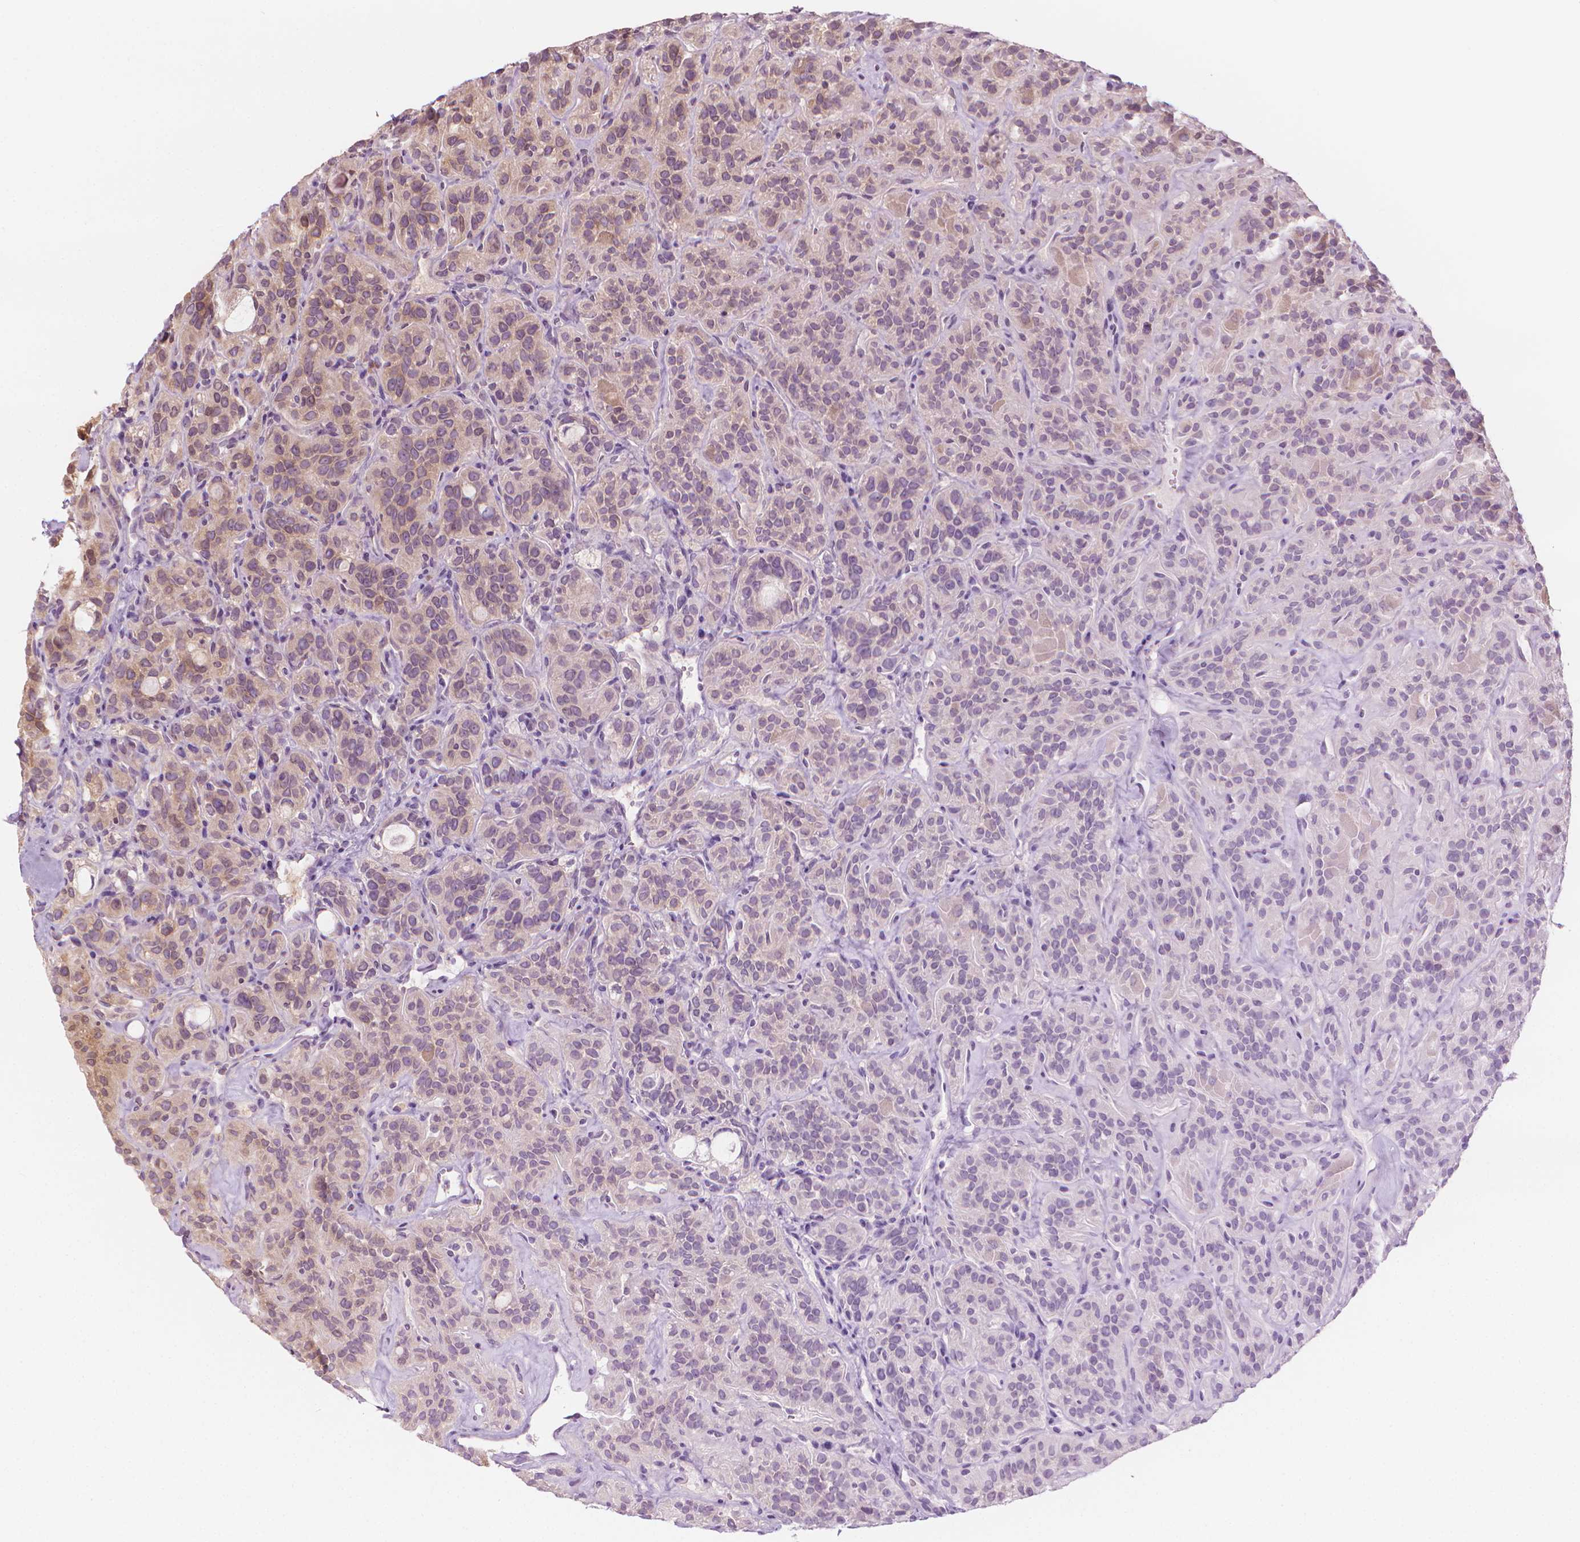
{"staining": {"intensity": "moderate", "quantity": "25%-75%", "location": "cytoplasmic/membranous"}, "tissue": "thyroid cancer", "cell_type": "Tumor cells", "image_type": "cancer", "snomed": [{"axis": "morphology", "description": "Papillary adenocarcinoma, NOS"}, {"axis": "topography", "description": "Thyroid gland"}], "caption": "Thyroid cancer (papillary adenocarcinoma) was stained to show a protein in brown. There is medium levels of moderate cytoplasmic/membranous expression in about 25%-75% of tumor cells.", "gene": "SHMT1", "patient": {"sex": "female", "age": 45}}